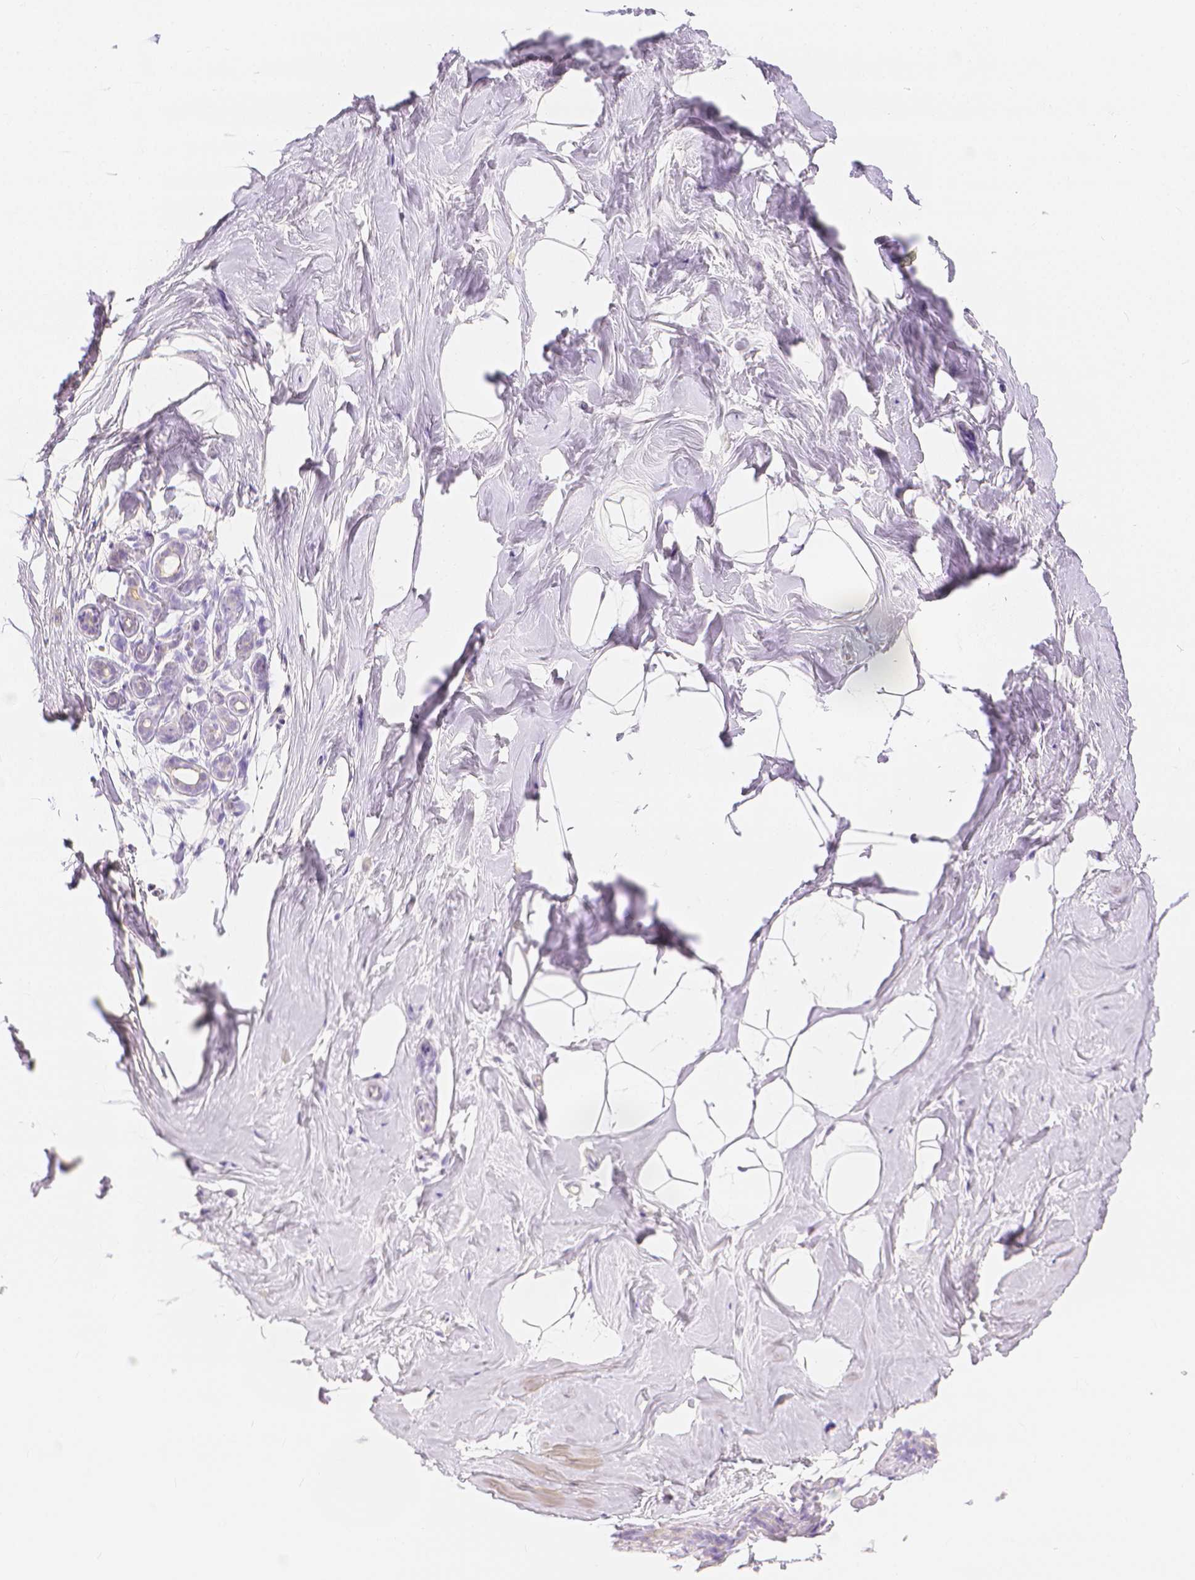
{"staining": {"intensity": "negative", "quantity": "none", "location": "none"}, "tissue": "breast", "cell_type": "Adipocytes", "image_type": "normal", "snomed": [{"axis": "morphology", "description": "Normal tissue, NOS"}, {"axis": "topography", "description": "Breast"}], "caption": "An immunohistochemistry histopathology image of benign breast is shown. There is no staining in adipocytes of breast. (DAB (3,3'-diaminobenzidine) IHC visualized using brightfield microscopy, high magnification).", "gene": "SLC27A5", "patient": {"sex": "female", "age": 32}}